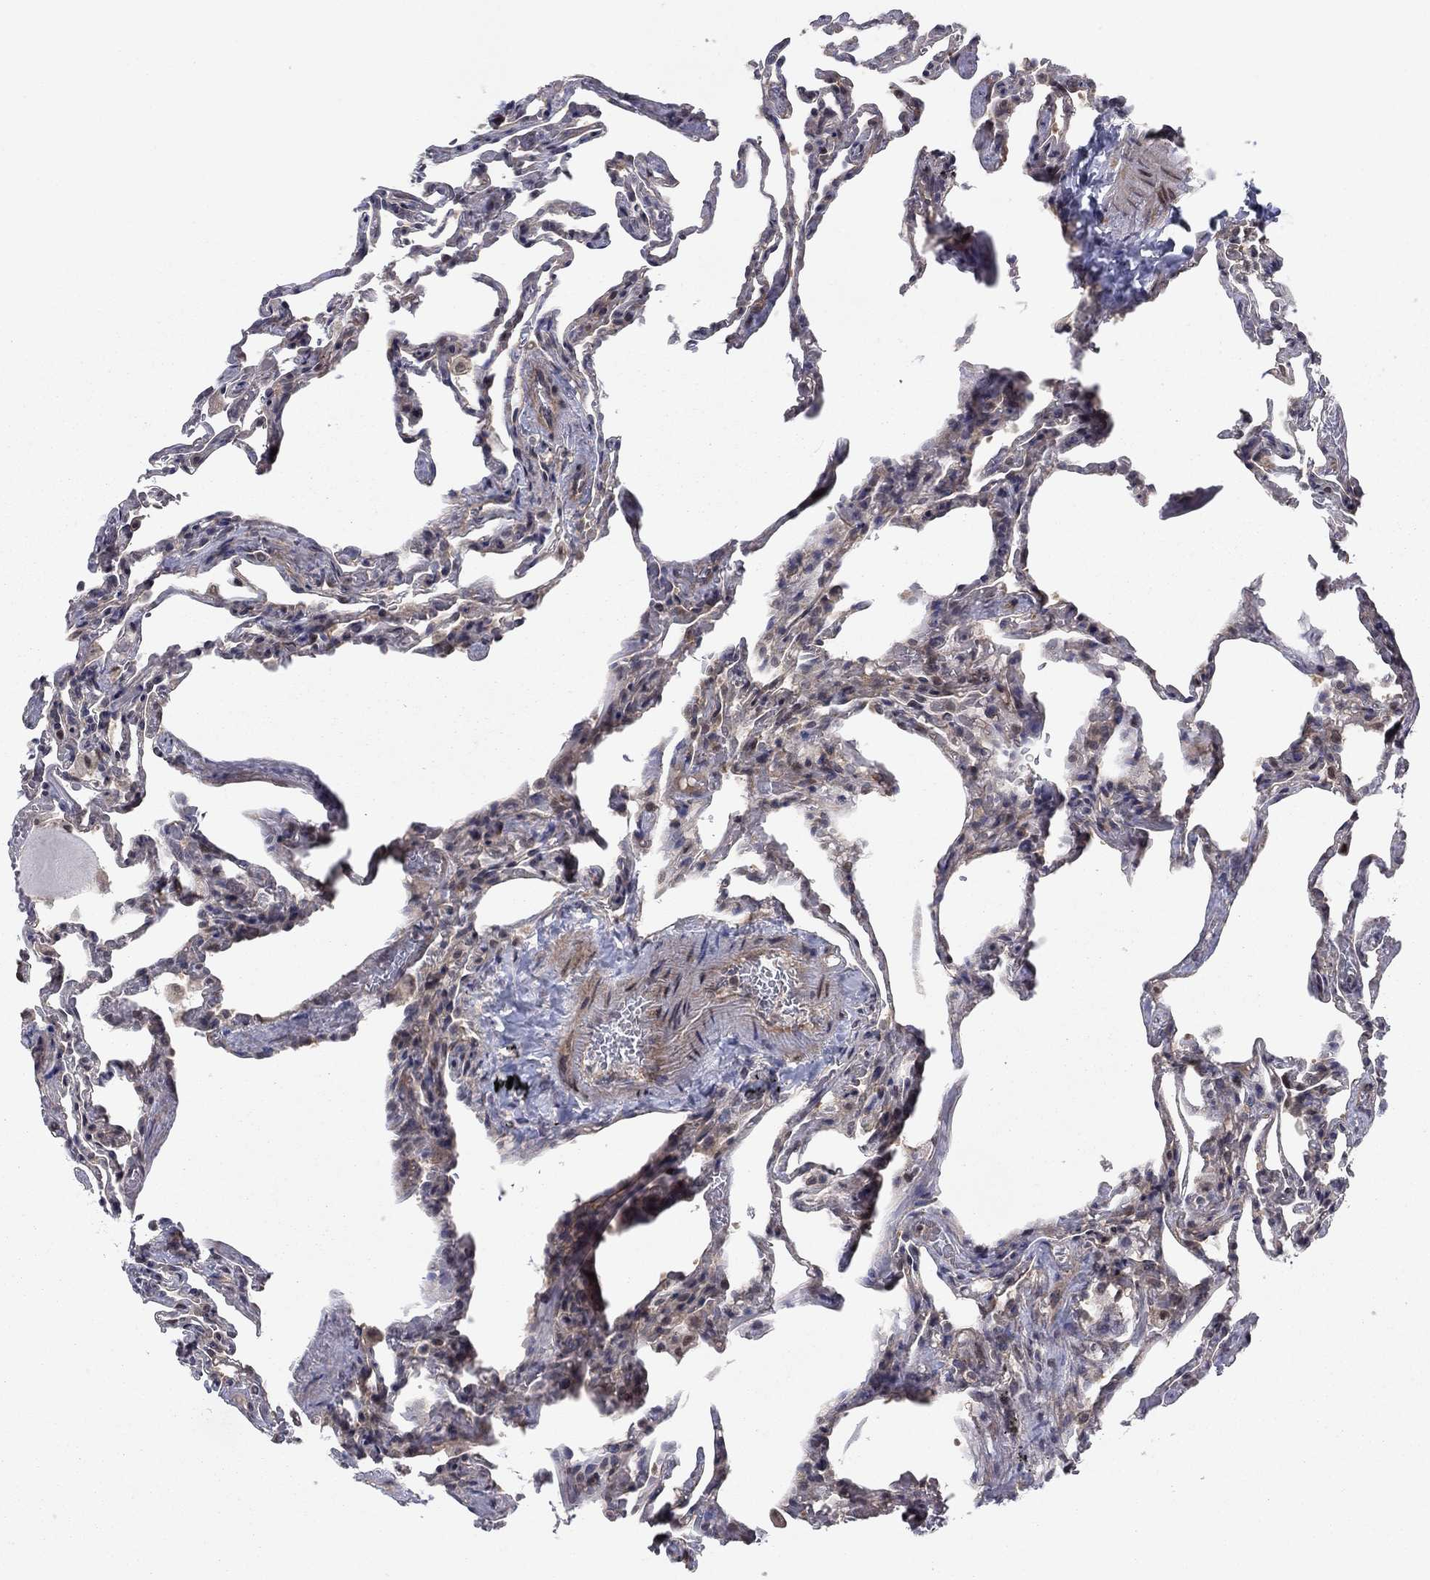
{"staining": {"intensity": "negative", "quantity": "none", "location": "none"}, "tissue": "lung", "cell_type": "Alveolar cells", "image_type": "normal", "snomed": [{"axis": "morphology", "description": "Normal tissue, NOS"}, {"axis": "topography", "description": "Lung"}], "caption": "Immunohistochemistry (IHC) histopathology image of normal lung: lung stained with DAB (3,3'-diaminobenzidine) exhibits no significant protein expression in alveolar cells.", "gene": "PSMC1", "patient": {"sex": "female", "age": 43}}